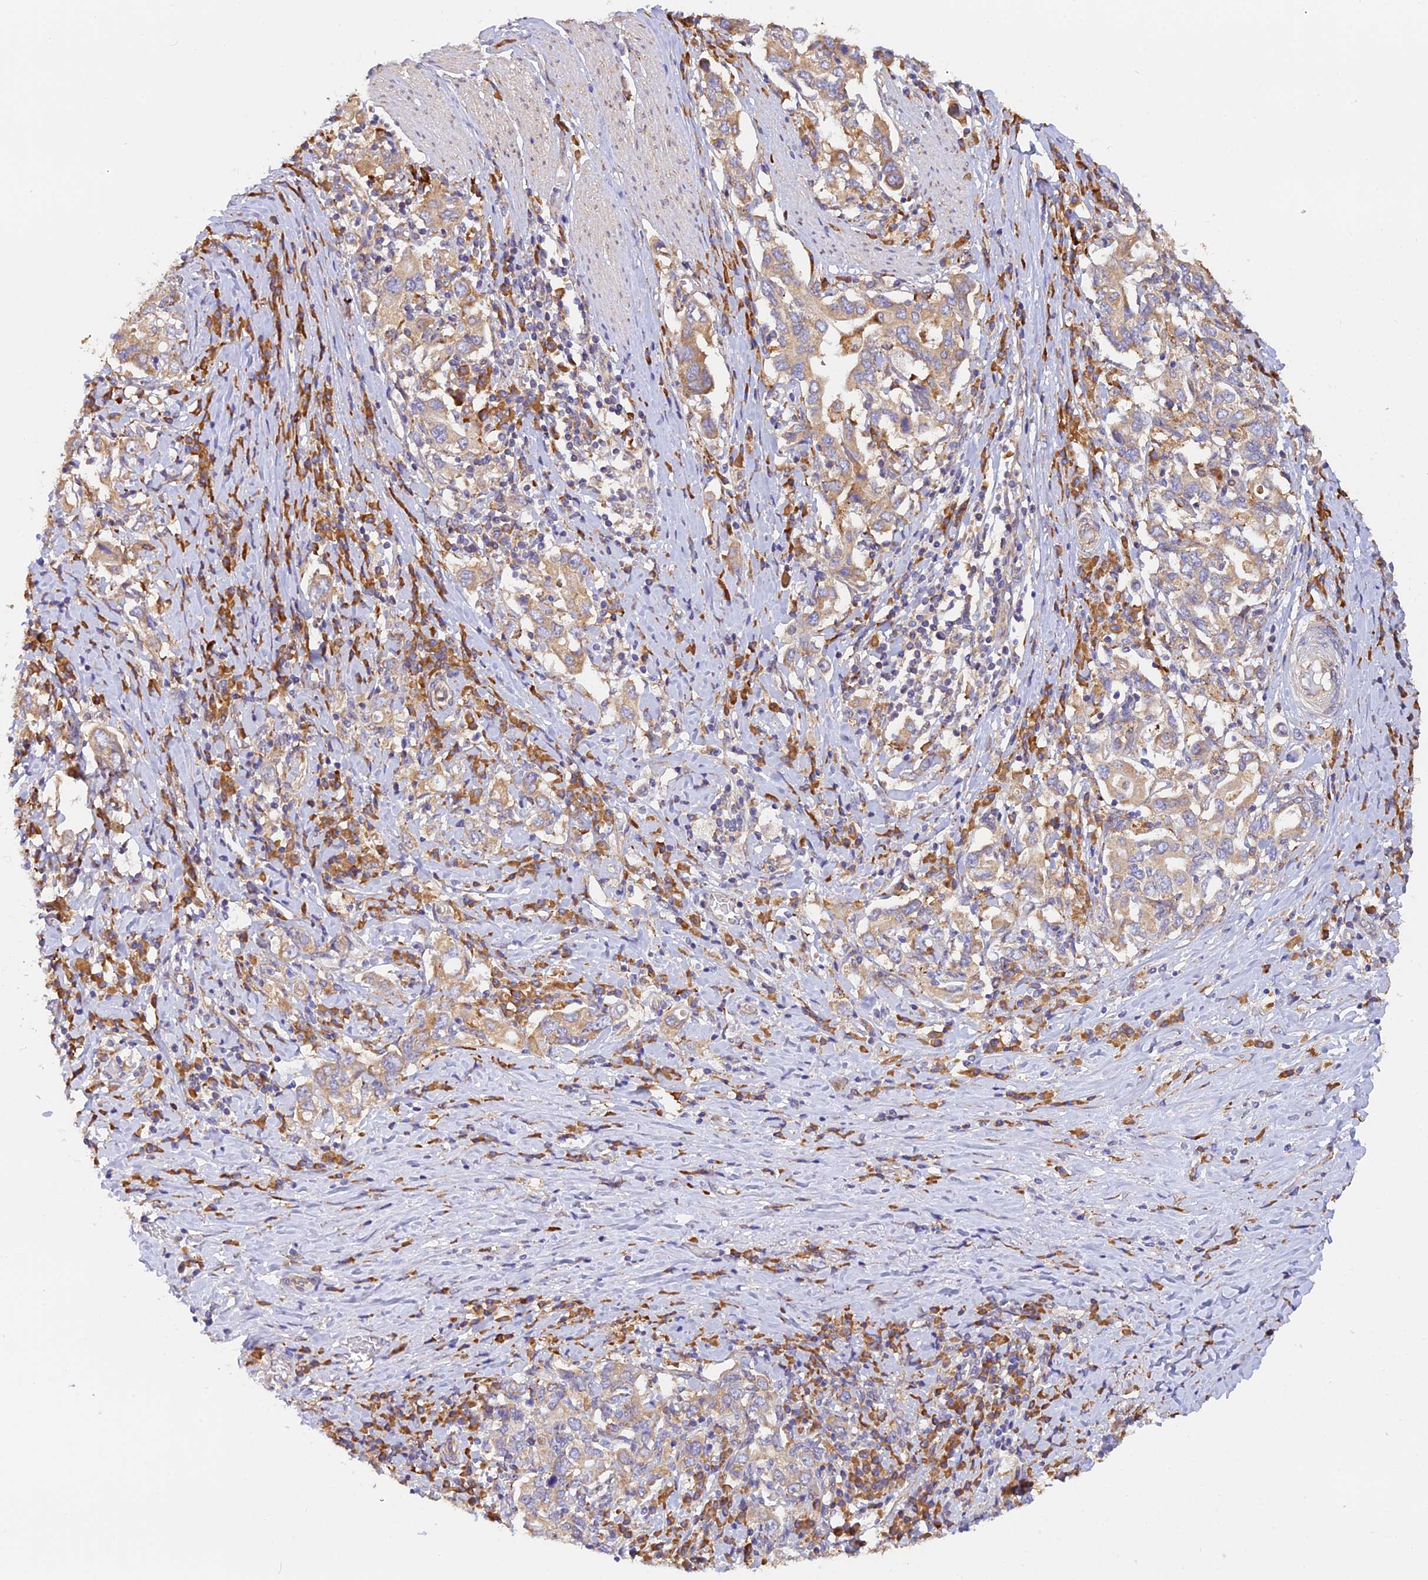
{"staining": {"intensity": "moderate", "quantity": ">75%", "location": "cytoplasmic/membranous"}, "tissue": "stomach cancer", "cell_type": "Tumor cells", "image_type": "cancer", "snomed": [{"axis": "morphology", "description": "Adenocarcinoma, NOS"}, {"axis": "topography", "description": "Stomach, upper"}, {"axis": "topography", "description": "Stomach"}], "caption": "Immunohistochemical staining of stomach cancer (adenocarcinoma) shows moderate cytoplasmic/membranous protein expression in about >75% of tumor cells.", "gene": "RPL5", "patient": {"sex": "male", "age": 62}}